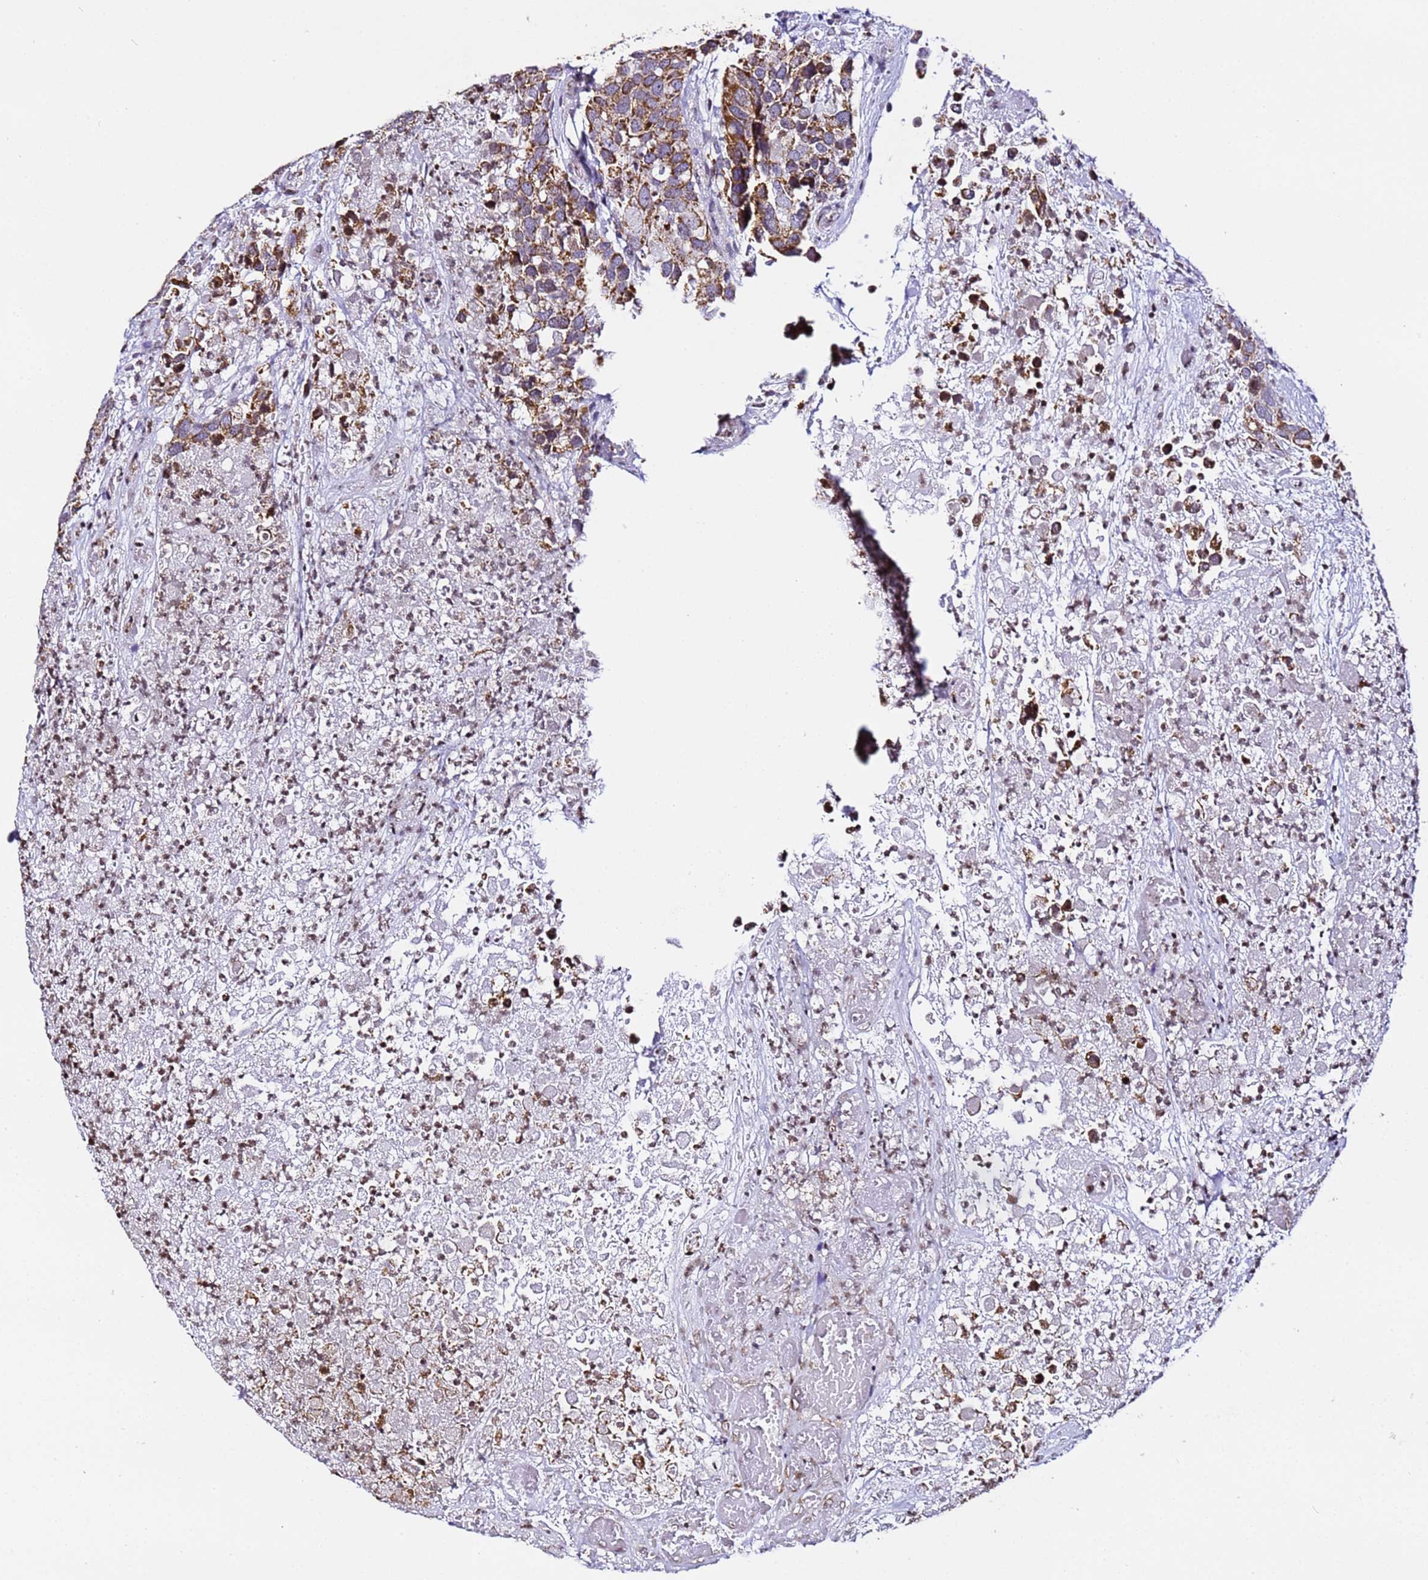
{"staining": {"intensity": "moderate", "quantity": ">75%", "location": "cytoplasmic/membranous"}, "tissue": "breast cancer", "cell_type": "Tumor cells", "image_type": "cancer", "snomed": [{"axis": "morphology", "description": "Duct carcinoma"}, {"axis": "topography", "description": "Breast"}], "caption": "About >75% of tumor cells in human breast intraductal carcinoma show moderate cytoplasmic/membranous protein expression as visualized by brown immunohistochemical staining.", "gene": "HSPE1", "patient": {"sex": "female", "age": 83}}